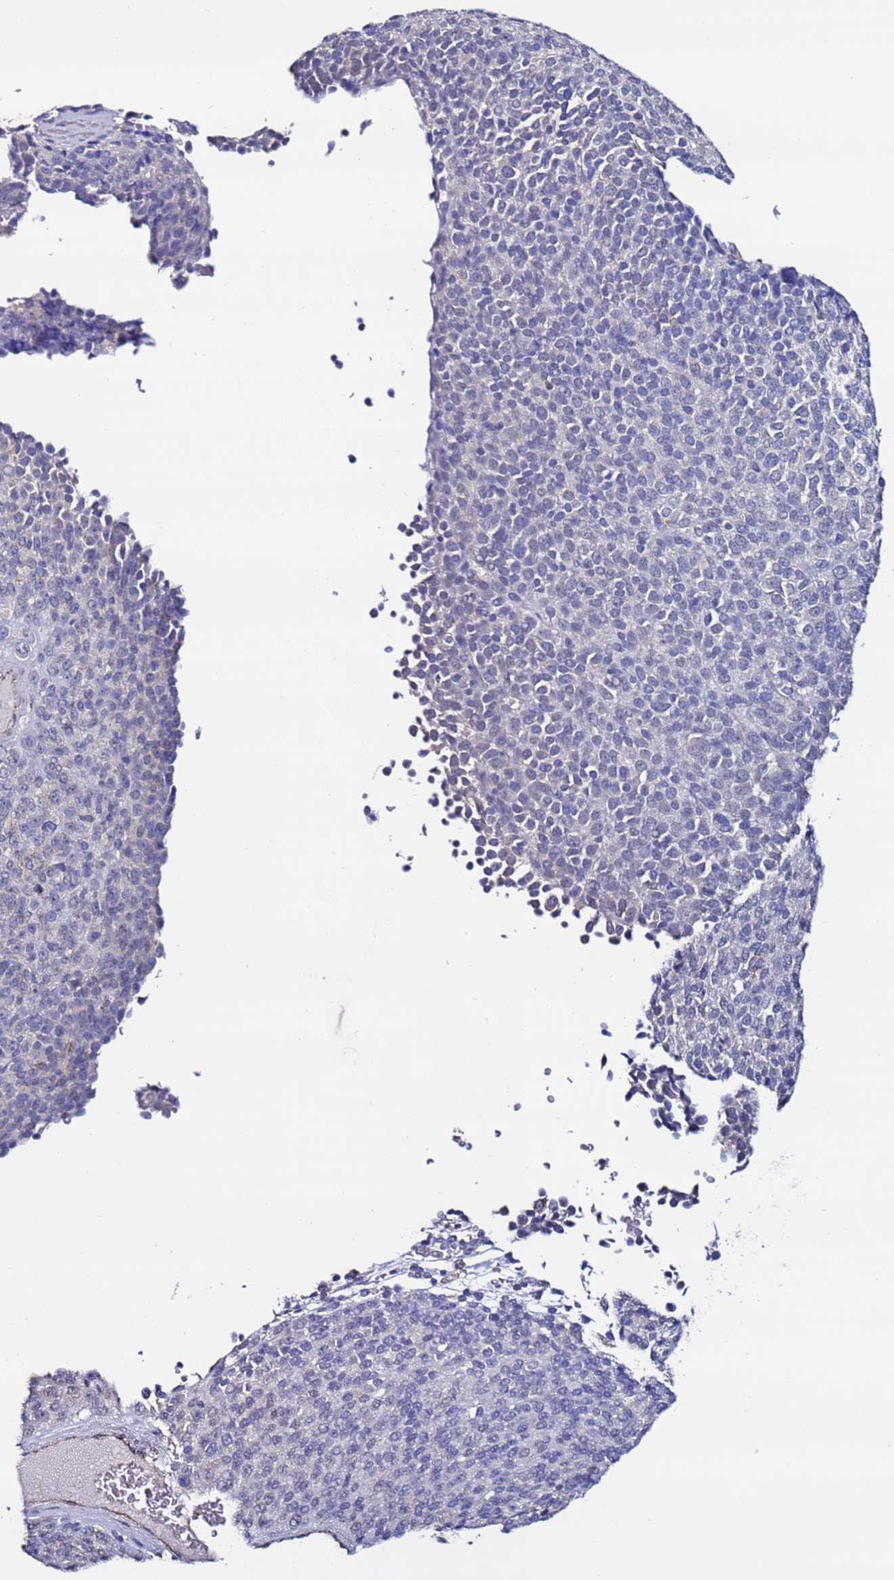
{"staining": {"intensity": "negative", "quantity": "none", "location": "none"}, "tissue": "melanoma", "cell_type": "Tumor cells", "image_type": "cancer", "snomed": [{"axis": "morphology", "description": "Malignant melanoma, Metastatic site"}, {"axis": "topography", "description": "Brain"}], "caption": "An image of human melanoma is negative for staining in tumor cells.", "gene": "TENM3", "patient": {"sex": "female", "age": 56}}